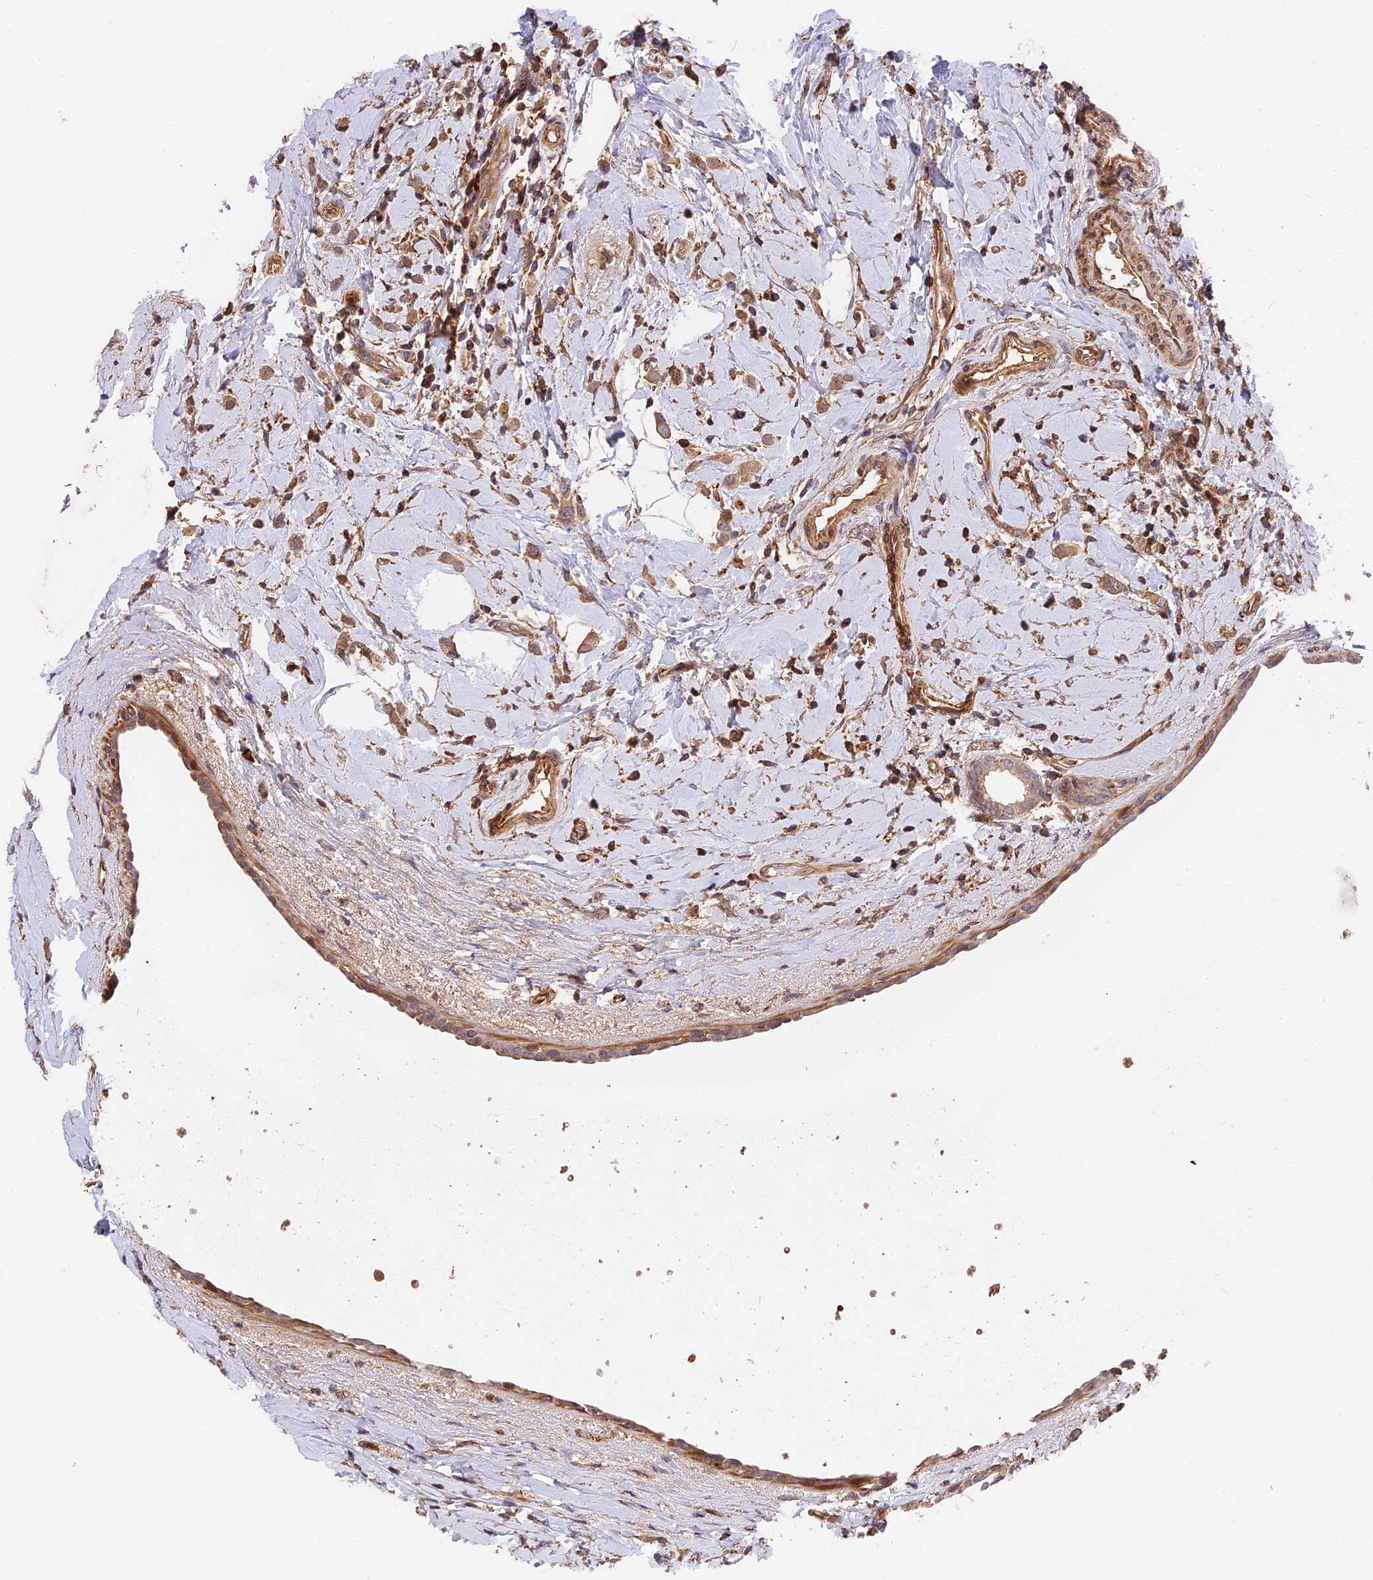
{"staining": {"intensity": "moderate", "quantity": ">75%", "location": "cytoplasmic/membranous"}, "tissue": "breast cancer", "cell_type": "Tumor cells", "image_type": "cancer", "snomed": [{"axis": "morphology", "description": "Lobular carcinoma"}, {"axis": "topography", "description": "Breast"}], "caption": "A brown stain labels moderate cytoplasmic/membranous staining of a protein in human breast lobular carcinoma tumor cells. The staining is performed using DAB (3,3'-diaminobenzidine) brown chromogen to label protein expression. The nuclei are counter-stained blue using hematoxylin.", "gene": "ARHGAP17", "patient": {"sex": "female", "age": 47}}